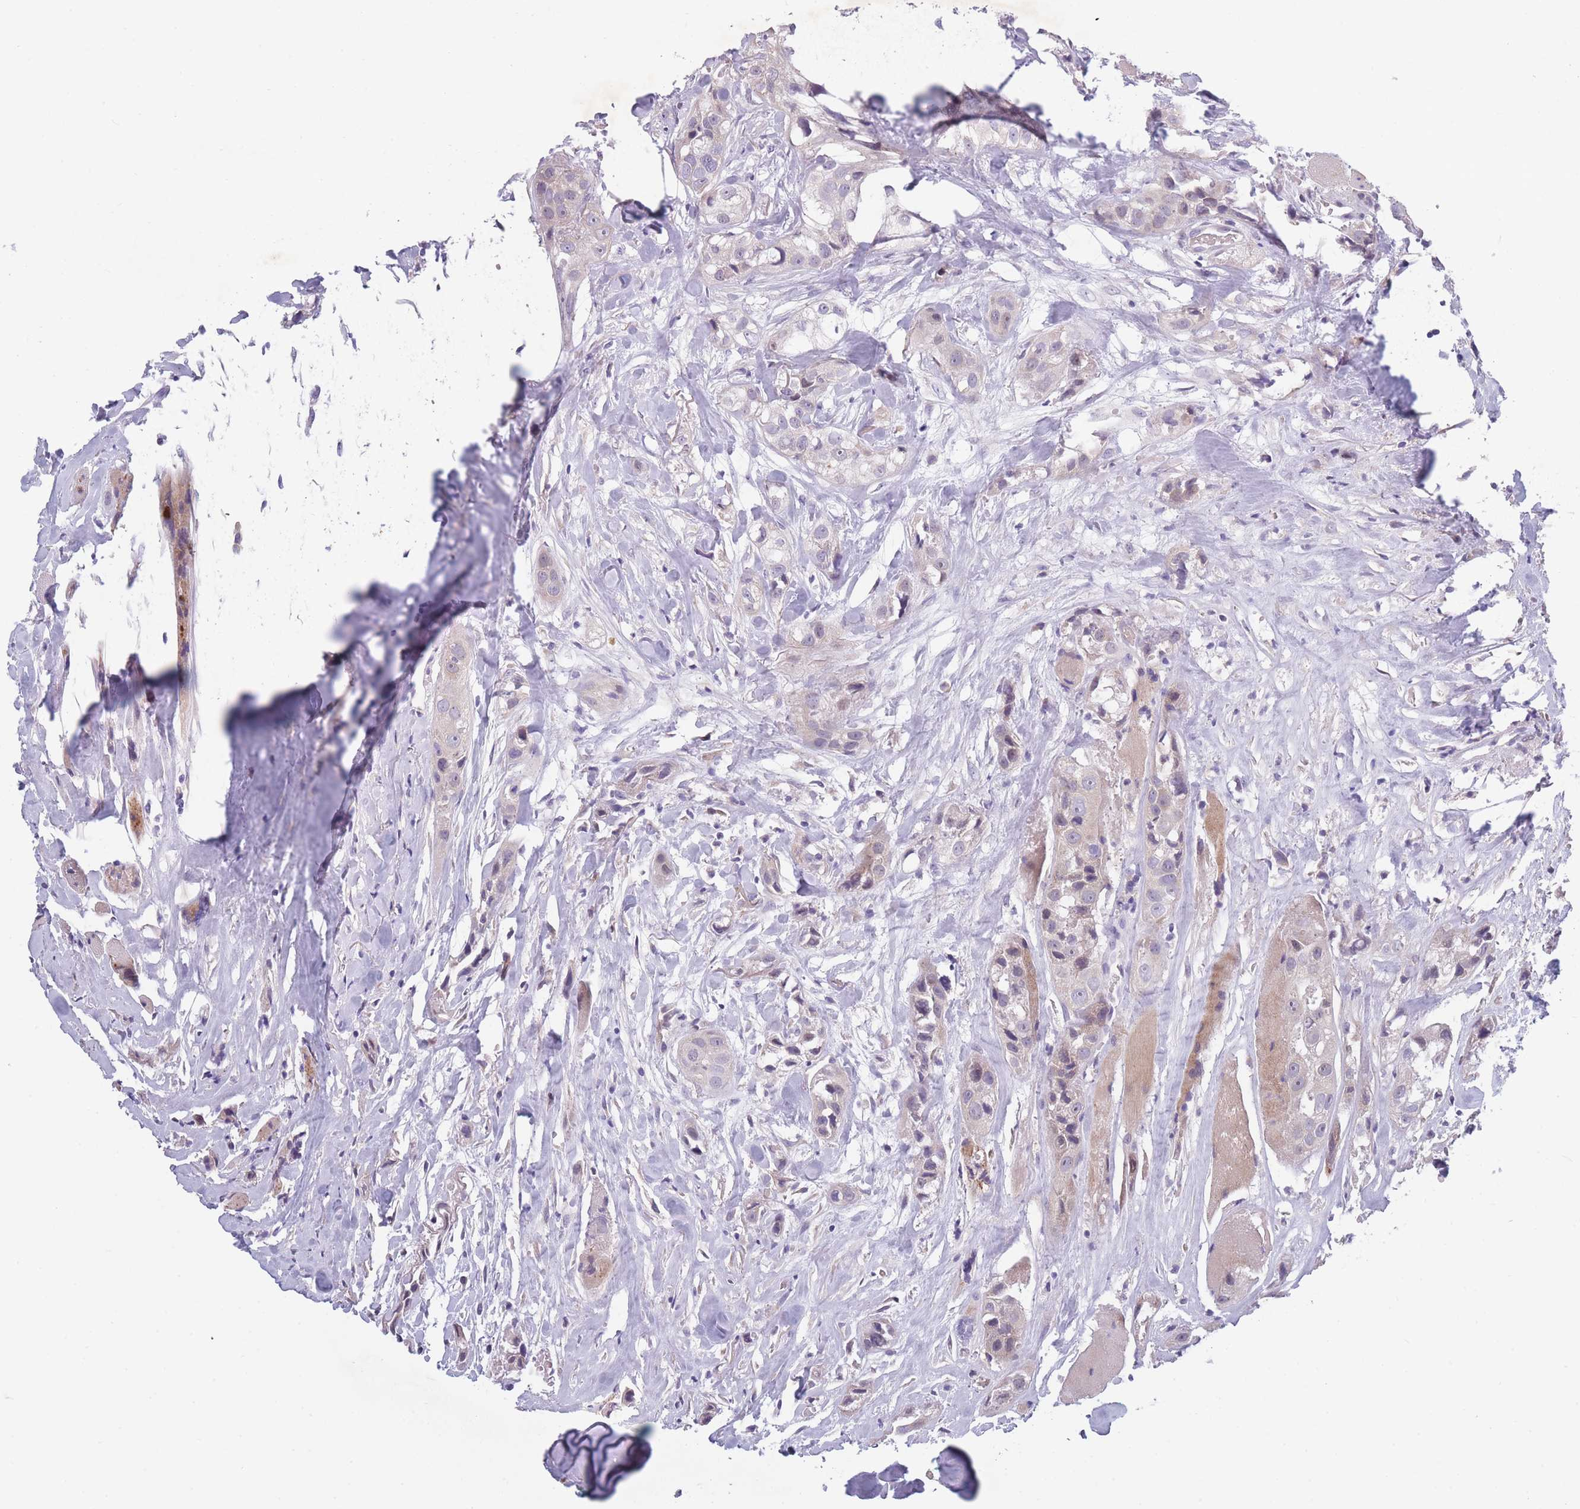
{"staining": {"intensity": "weak", "quantity": "<25%", "location": "cytoplasmic/membranous"}, "tissue": "head and neck cancer", "cell_type": "Tumor cells", "image_type": "cancer", "snomed": [{"axis": "morphology", "description": "Normal tissue, NOS"}, {"axis": "morphology", "description": "Squamous cell carcinoma, NOS"}, {"axis": "topography", "description": "Skeletal muscle"}, {"axis": "topography", "description": "Head-Neck"}], "caption": "Immunohistochemistry of head and neck cancer exhibits no staining in tumor cells. (Brightfield microscopy of DAB (3,3'-diaminobenzidine) immunohistochemistry at high magnification).", "gene": "NDUFAF6", "patient": {"sex": "male", "age": 51}}